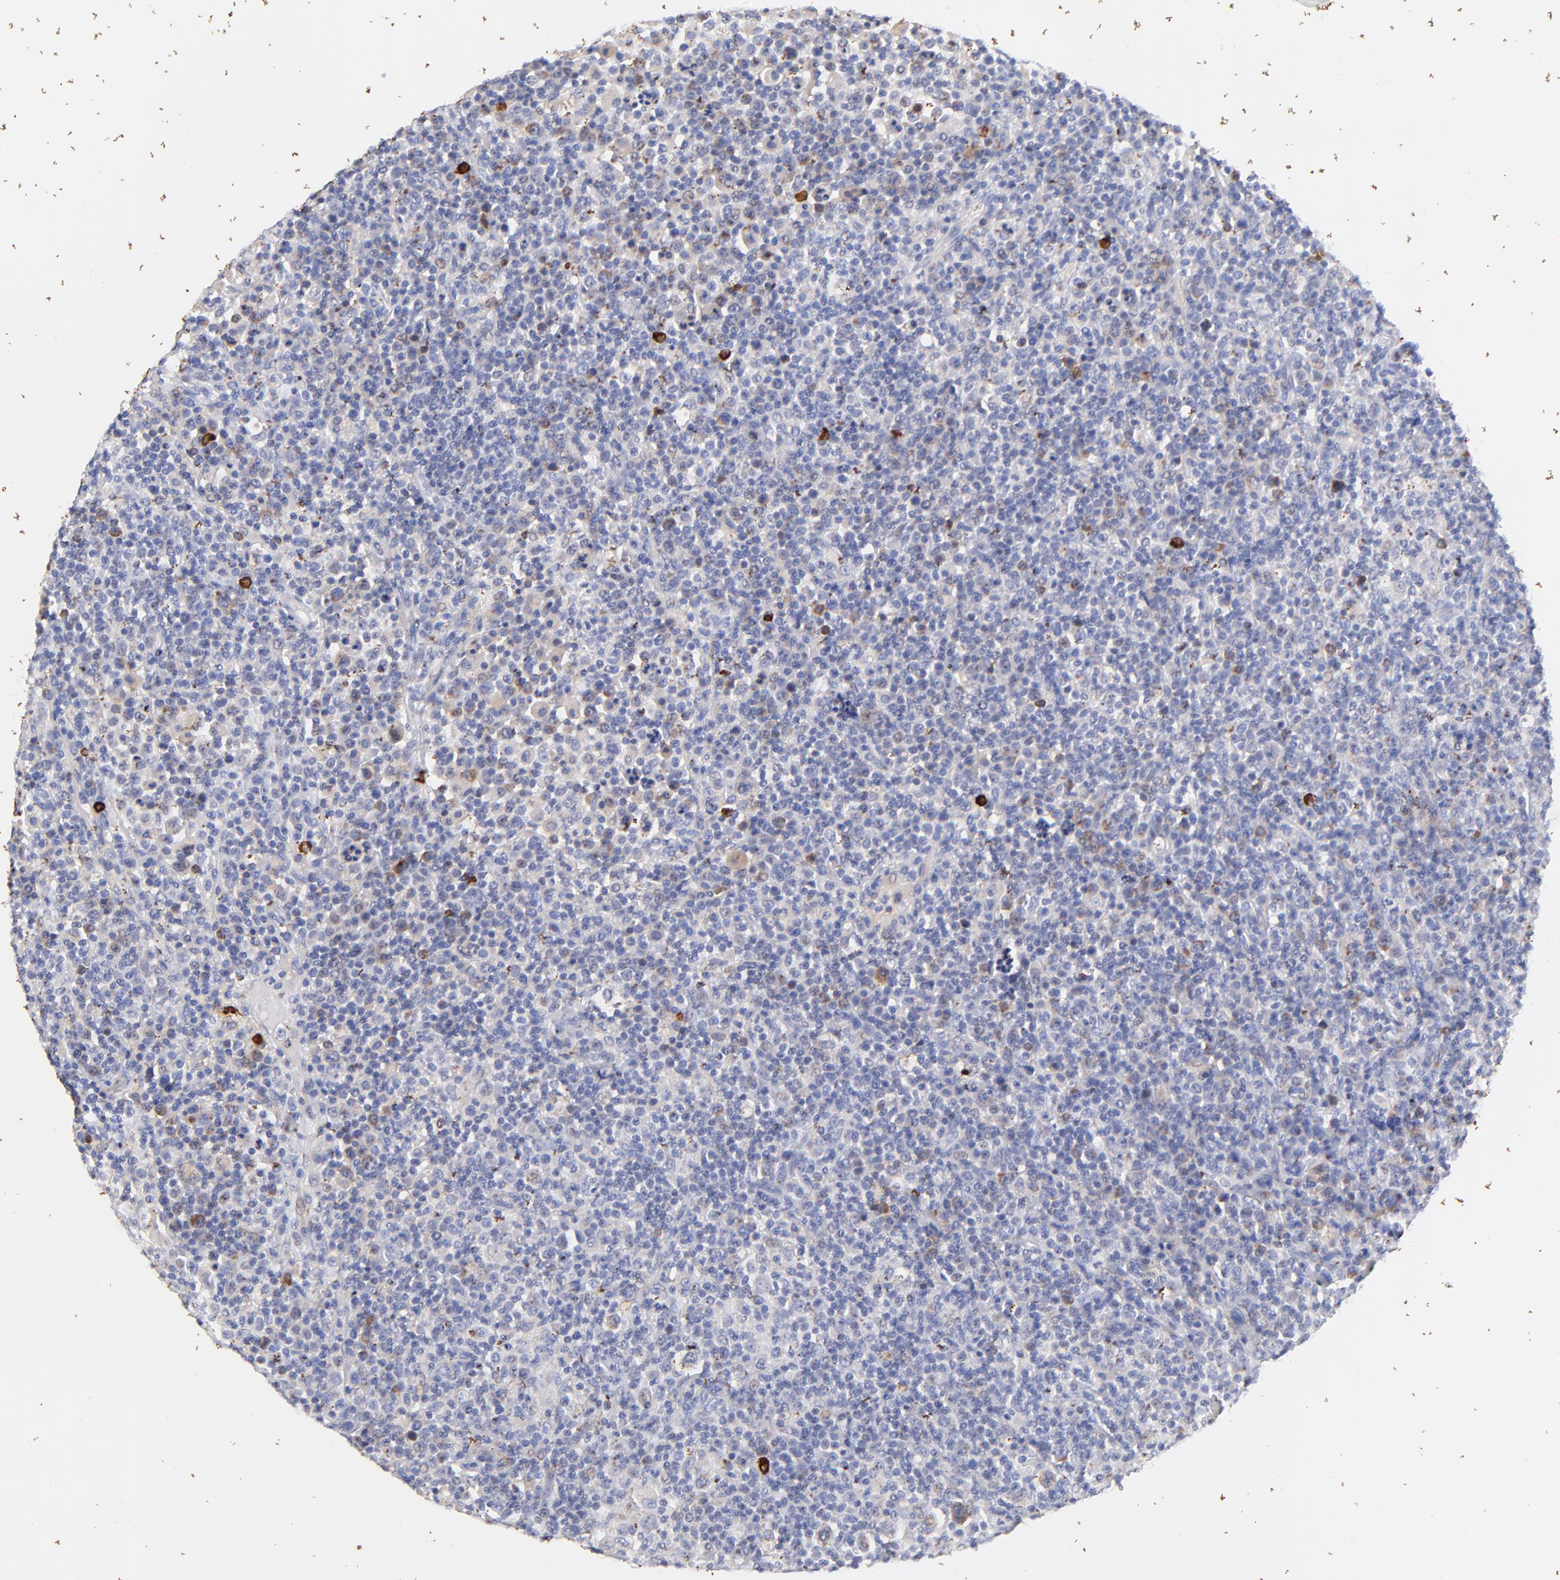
{"staining": {"intensity": "moderate", "quantity": "<25%", "location": "cytoplasmic/membranous"}, "tissue": "lymphoma", "cell_type": "Tumor cells", "image_type": "cancer", "snomed": [{"axis": "morphology", "description": "Hodgkin's disease, NOS"}, {"axis": "topography", "description": "Lymph node"}], "caption": "The image shows a brown stain indicating the presence of a protein in the cytoplasmic/membranous of tumor cells in lymphoma.", "gene": "IGLV7-43", "patient": {"sex": "male", "age": 65}}